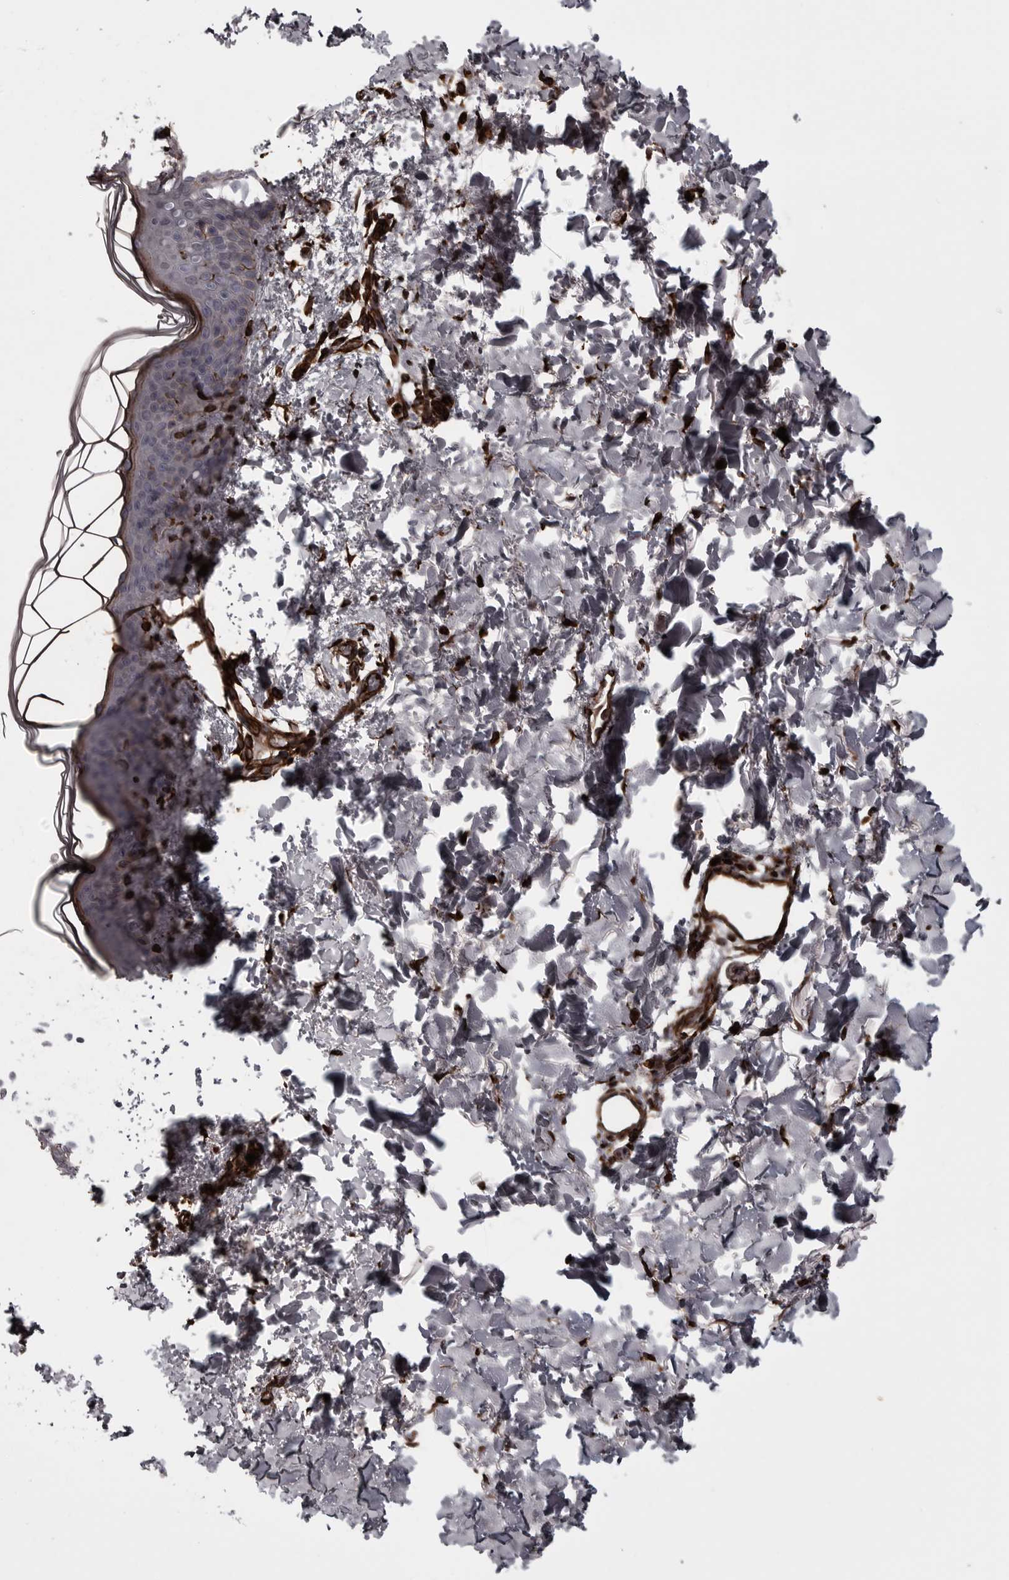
{"staining": {"intensity": "moderate", "quantity": ">75%", "location": "cytoplasmic/membranous"}, "tissue": "skin", "cell_type": "Fibroblasts", "image_type": "normal", "snomed": [{"axis": "morphology", "description": "Normal tissue, NOS"}, {"axis": "topography", "description": "Skin"}], "caption": "Immunohistochemistry (IHC) image of benign skin stained for a protein (brown), which displays medium levels of moderate cytoplasmic/membranous expression in about >75% of fibroblasts.", "gene": "FAAP100", "patient": {"sex": "female", "age": 46}}